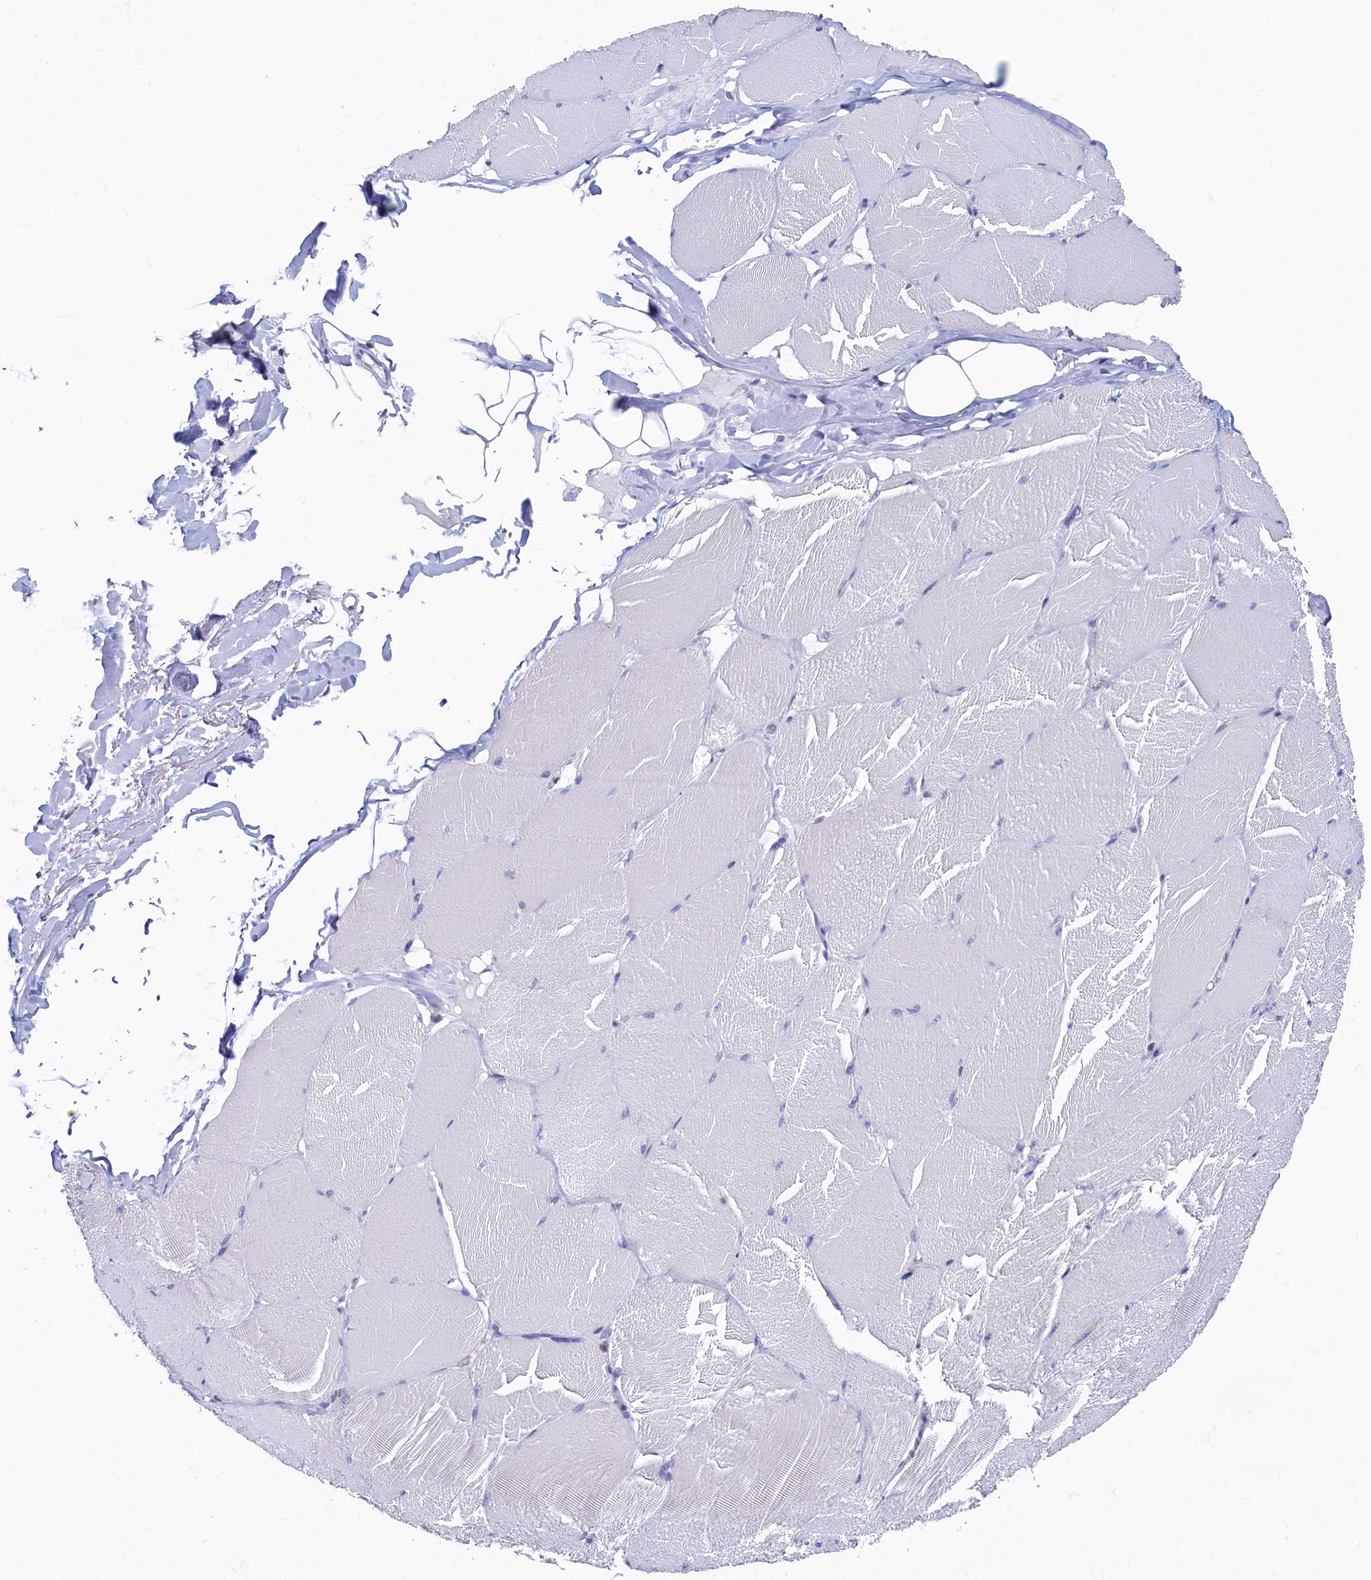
{"staining": {"intensity": "negative", "quantity": "none", "location": "none"}, "tissue": "skeletal muscle", "cell_type": "Myocytes", "image_type": "normal", "snomed": [{"axis": "morphology", "description": "Normal tissue, NOS"}, {"axis": "topography", "description": "Skin"}, {"axis": "topography", "description": "Skeletal muscle"}], "caption": "Immunohistochemistry photomicrograph of benign skeletal muscle: skeletal muscle stained with DAB (3,3'-diaminobenzidine) shows no significant protein staining in myocytes. The staining was performed using DAB to visualize the protein expression in brown, while the nuclei were stained in blue with hematoxylin (Magnification: 20x).", "gene": "C11orf54", "patient": {"sex": "male", "age": 83}}